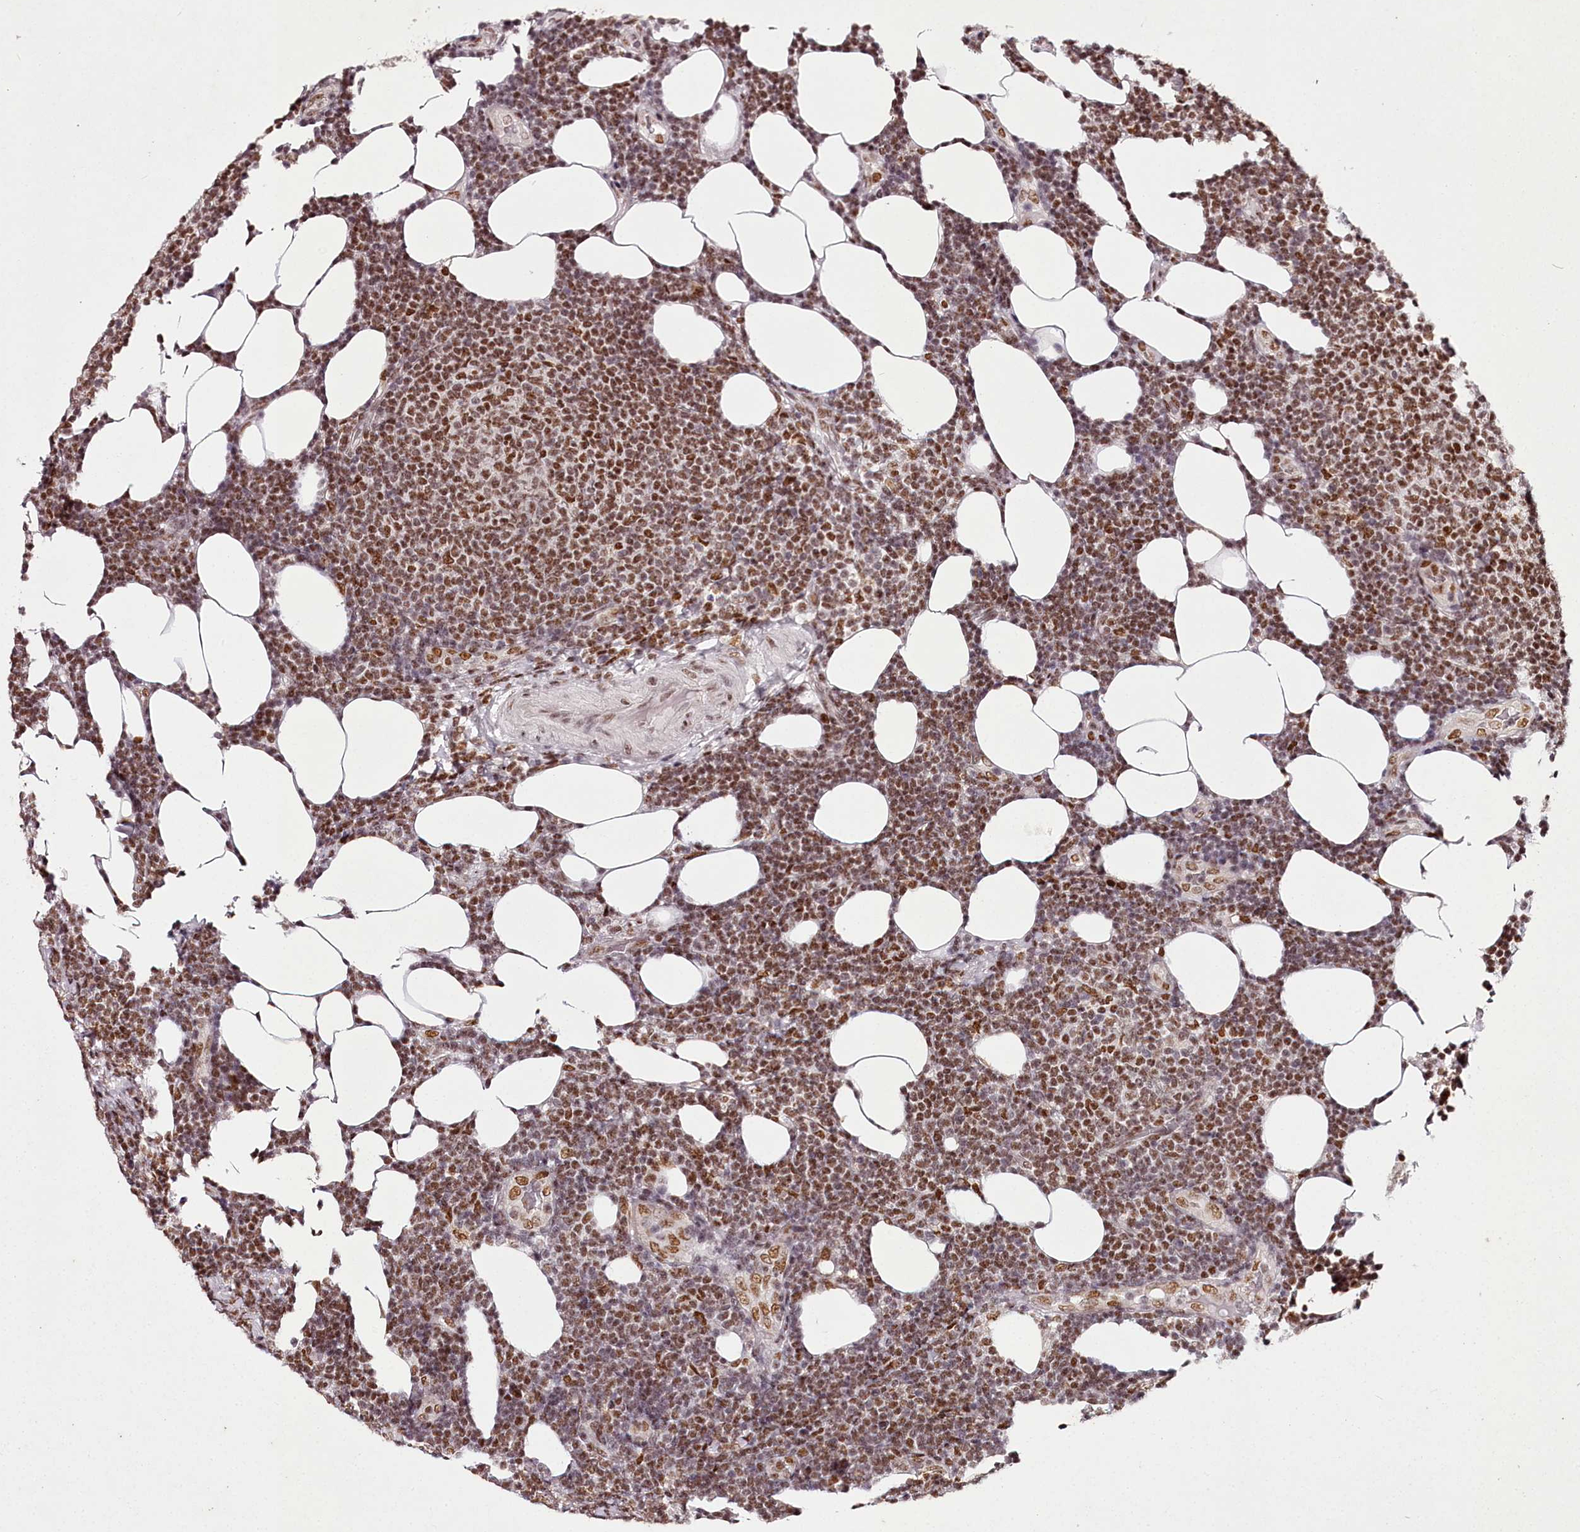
{"staining": {"intensity": "moderate", "quantity": ">75%", "location": "nuclear"}, "tissue": "lymphoma", "cell_type": "Tumor cells", "image_type": "cancer", "snomed": [{"axis": "morphology", "description": "Malignant lymphoma, non-Hodgkin's type, Low grade"}, {"axis": "topography", "description": "Lymph node"}], "caption": "Protein analysis of lymphoma tissue demonstrates moderate nuclear staining in approximately >75% of tumor cells.", "gene": "PSPC1", "patient": {"sex": "male", "age": 66}}